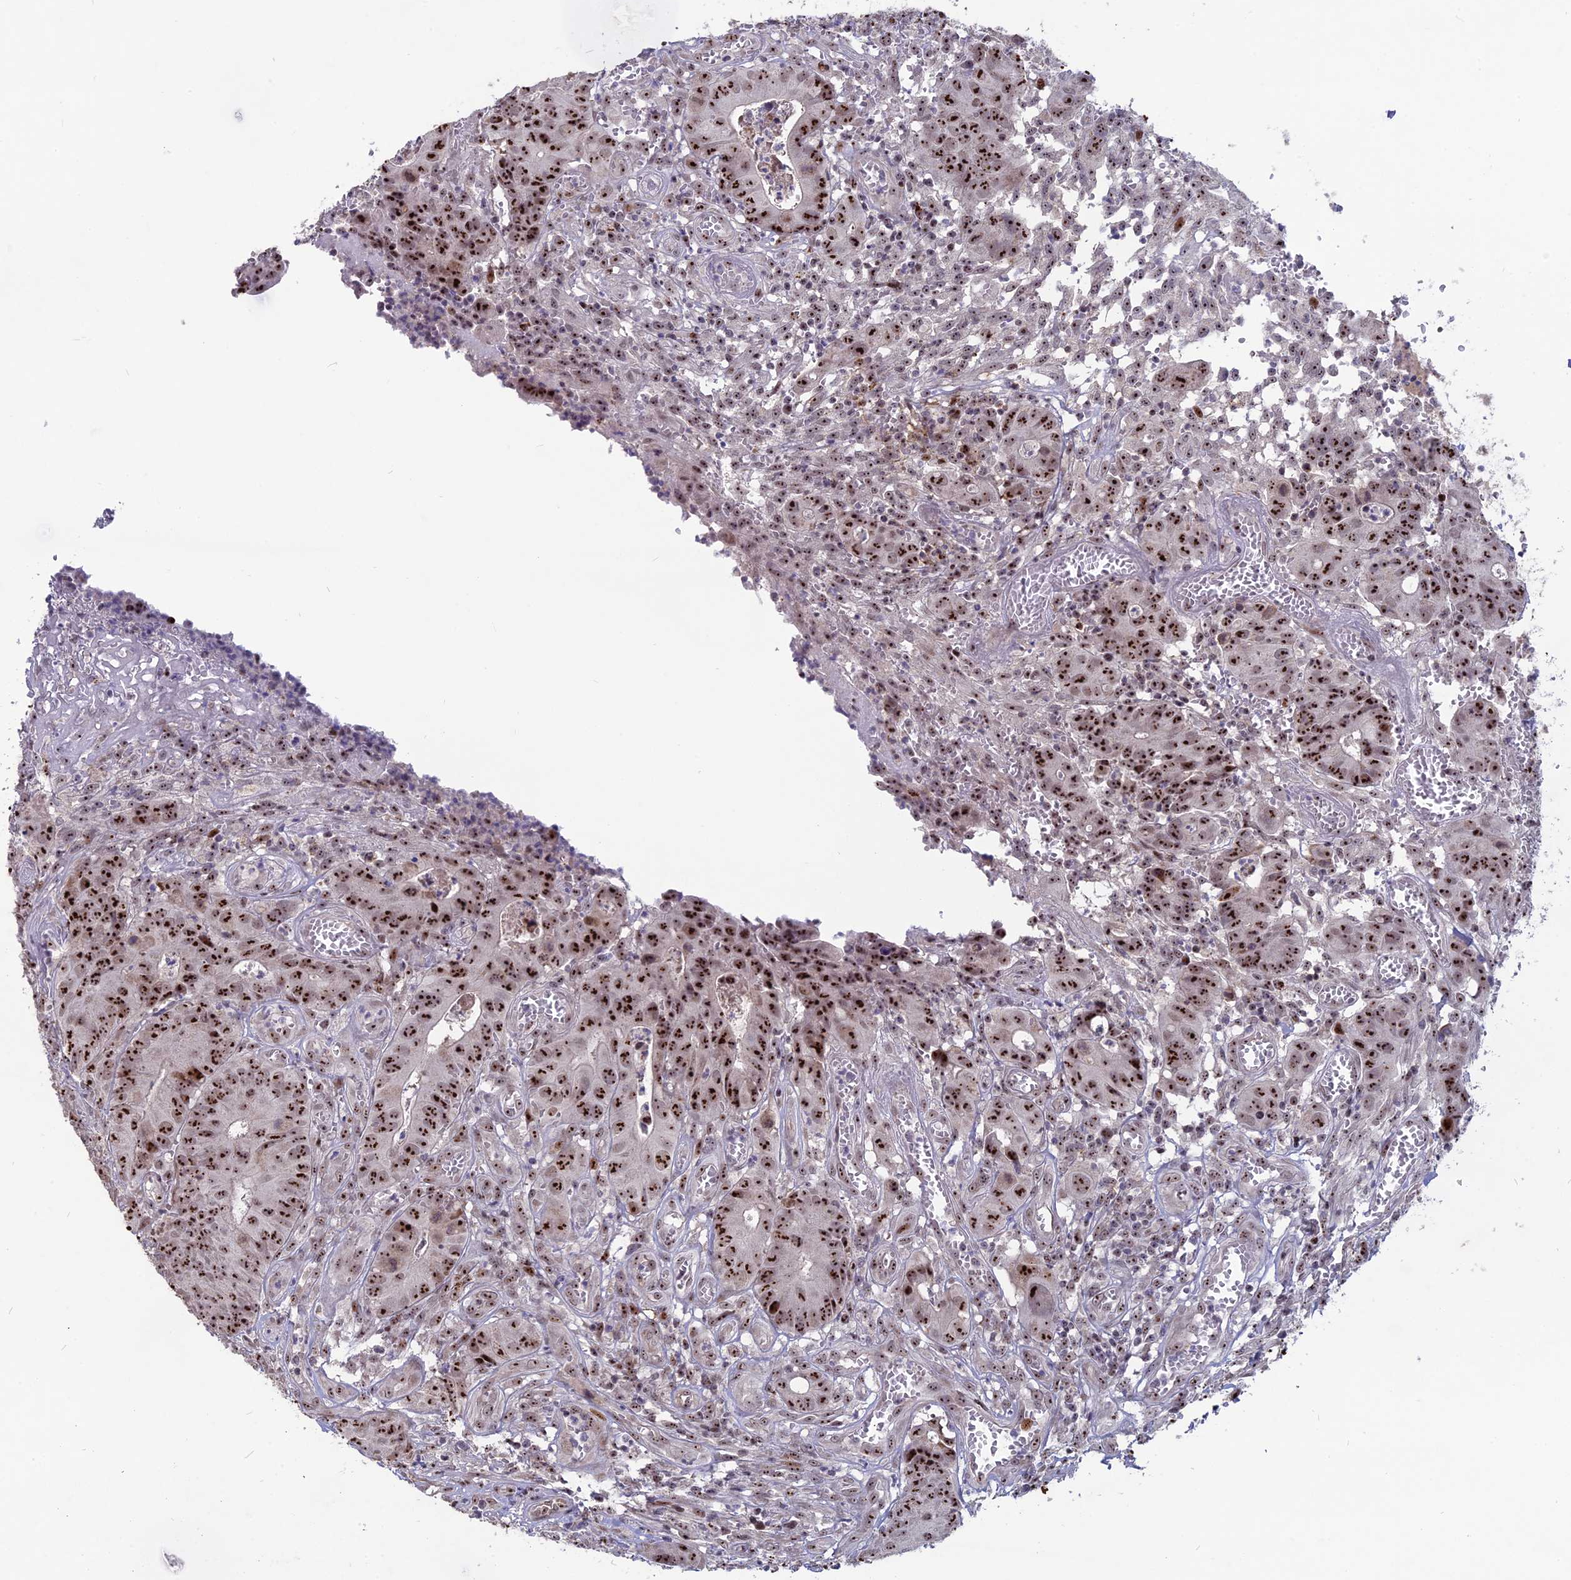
{"staining": {"intensity": "strong", "quantity": ">75%", "location": "nuclear"}, "tissue": "colorectal cancer", "cell_type": "Tumor cells", "image_type": "cancer", "snomed": [{"axis": "morphology", "description": "Adenocarcinoma, NOS"}, {"axis": "topography", "description": "Colon"}], "caption": "IHC histopathology image of neoplastic tissue: colorectal adenocarcinoma stained using immunohistochemistry (IHC) displays high levels of strong protein expression localized specifically in the nuclear of tumor cells, appearing as a nuclear brown color.", "gene": "FAM131A", "patient": {"sex": "female", "age": 57}}